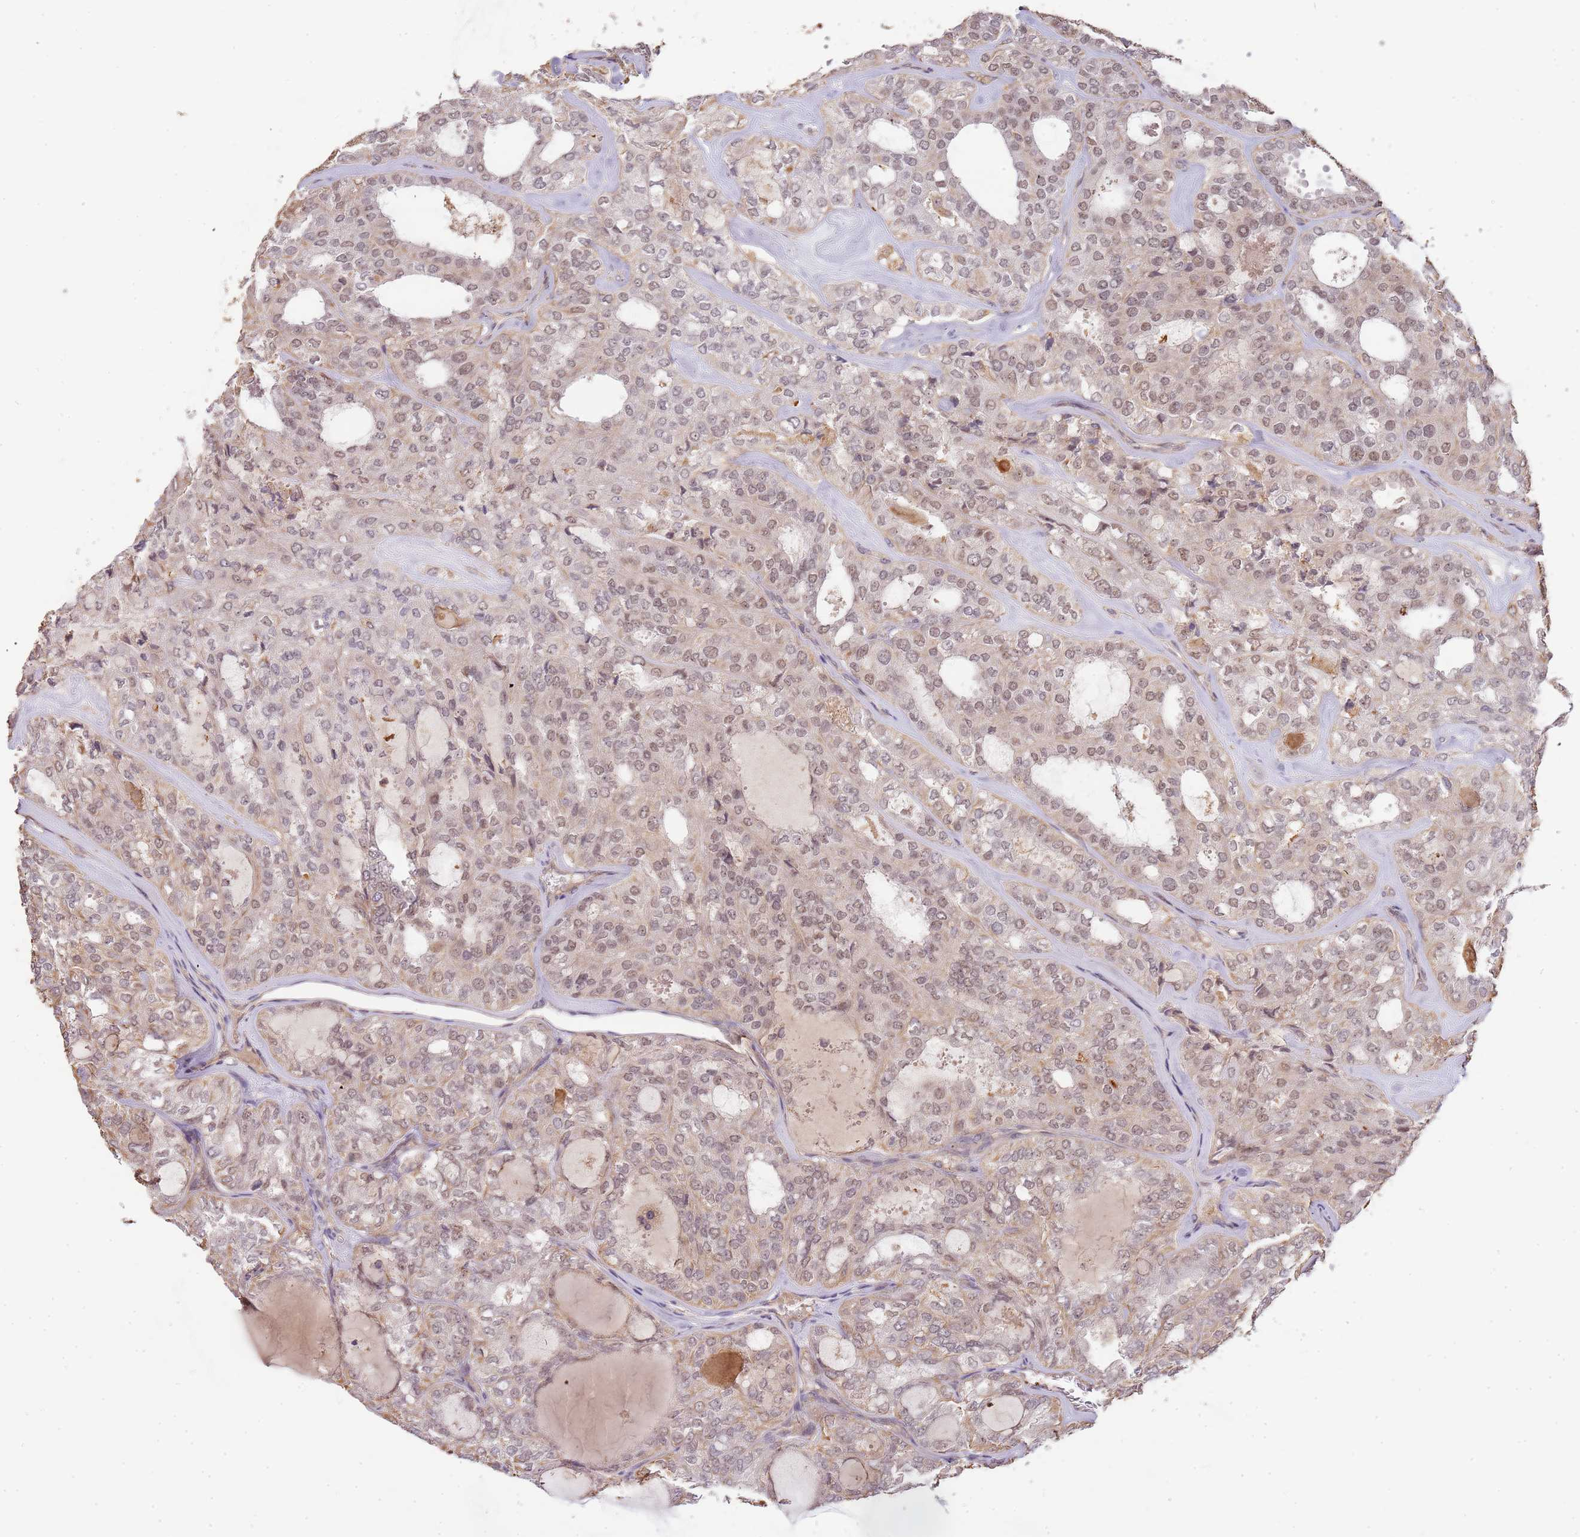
{"staining": {"intensity": "moderate", "quantity": "25%-75%", "location": "nuclear"}, "tissue": "thyroid cancer", "cell_type": "Tumor cells", "image_type": "cancer", "snomed": [{"axis": "morphology", "description": "Follicular adenoma carcinoma, NOS"}, {"axis": "topography", "description": "Thyroid gland"}], "caption": "Human thyroid cancer stained for a protein (brown) demonstrates moderate nuclear positive expression in about 25%-75% of tumor cells.", "gene": "SURF2", "patient": {"sex": "male", "age": 75}}